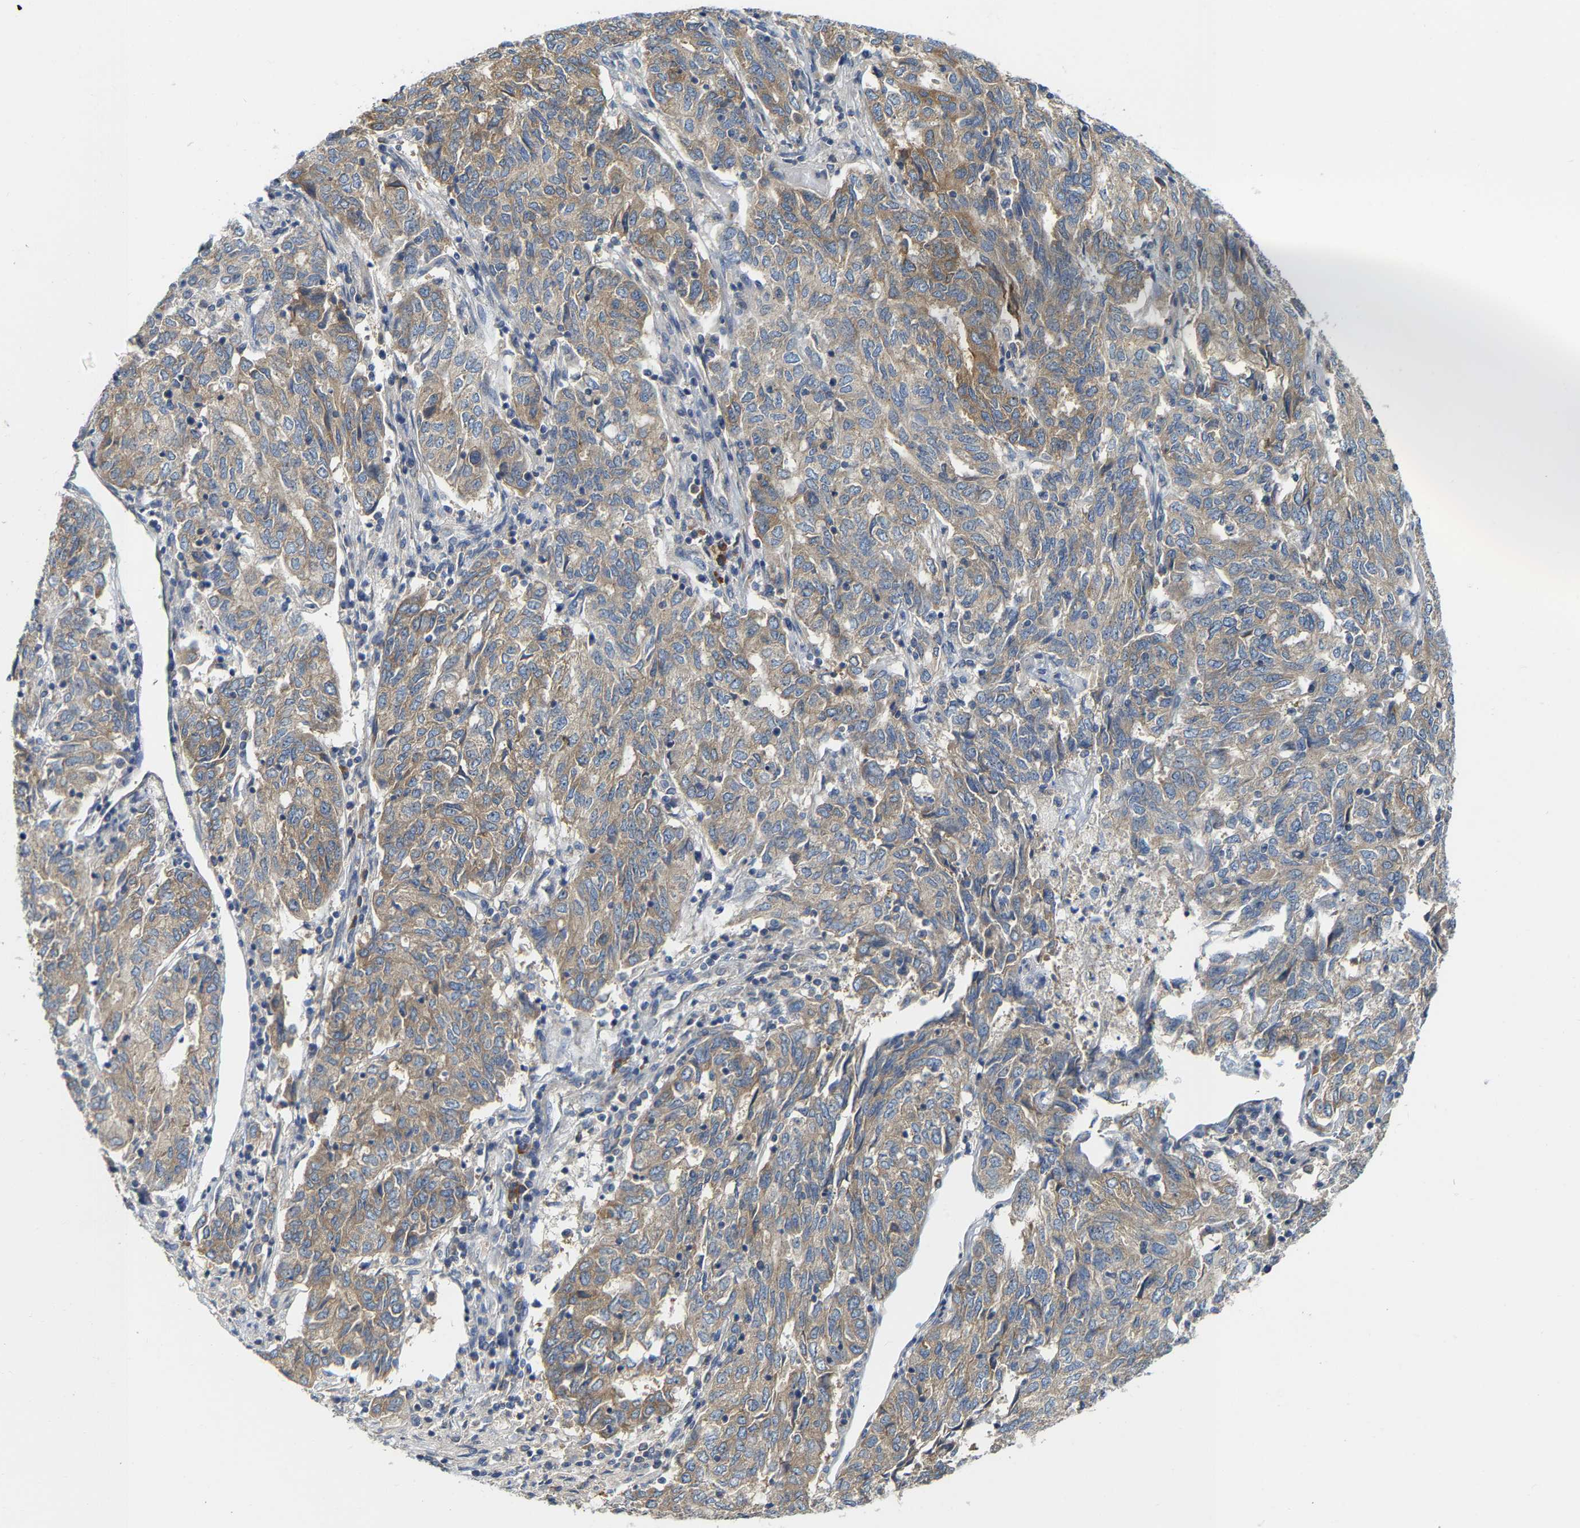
{"staining": {"intensity": "moderate", "quantity": ">75%", "location": "cytoplasmic/membranous"}, "tissue": "endometrial cancer", "cell_type": "Tumor cells", "image_type": "cancer", "snomed": [{"axis": "morphology", "description": "Adenocarcinoma, NOS"}, {"axis": "topography", "description": "Endometrium"}], "caption": "A micrograph of human adenocarcinoma (endometrial) stained for a protein reveals moderate cytoplasmic/membranous brown staining in tumor cells.", "gene": "PCNT", "patient": {"sex": "female", "age": 80}}